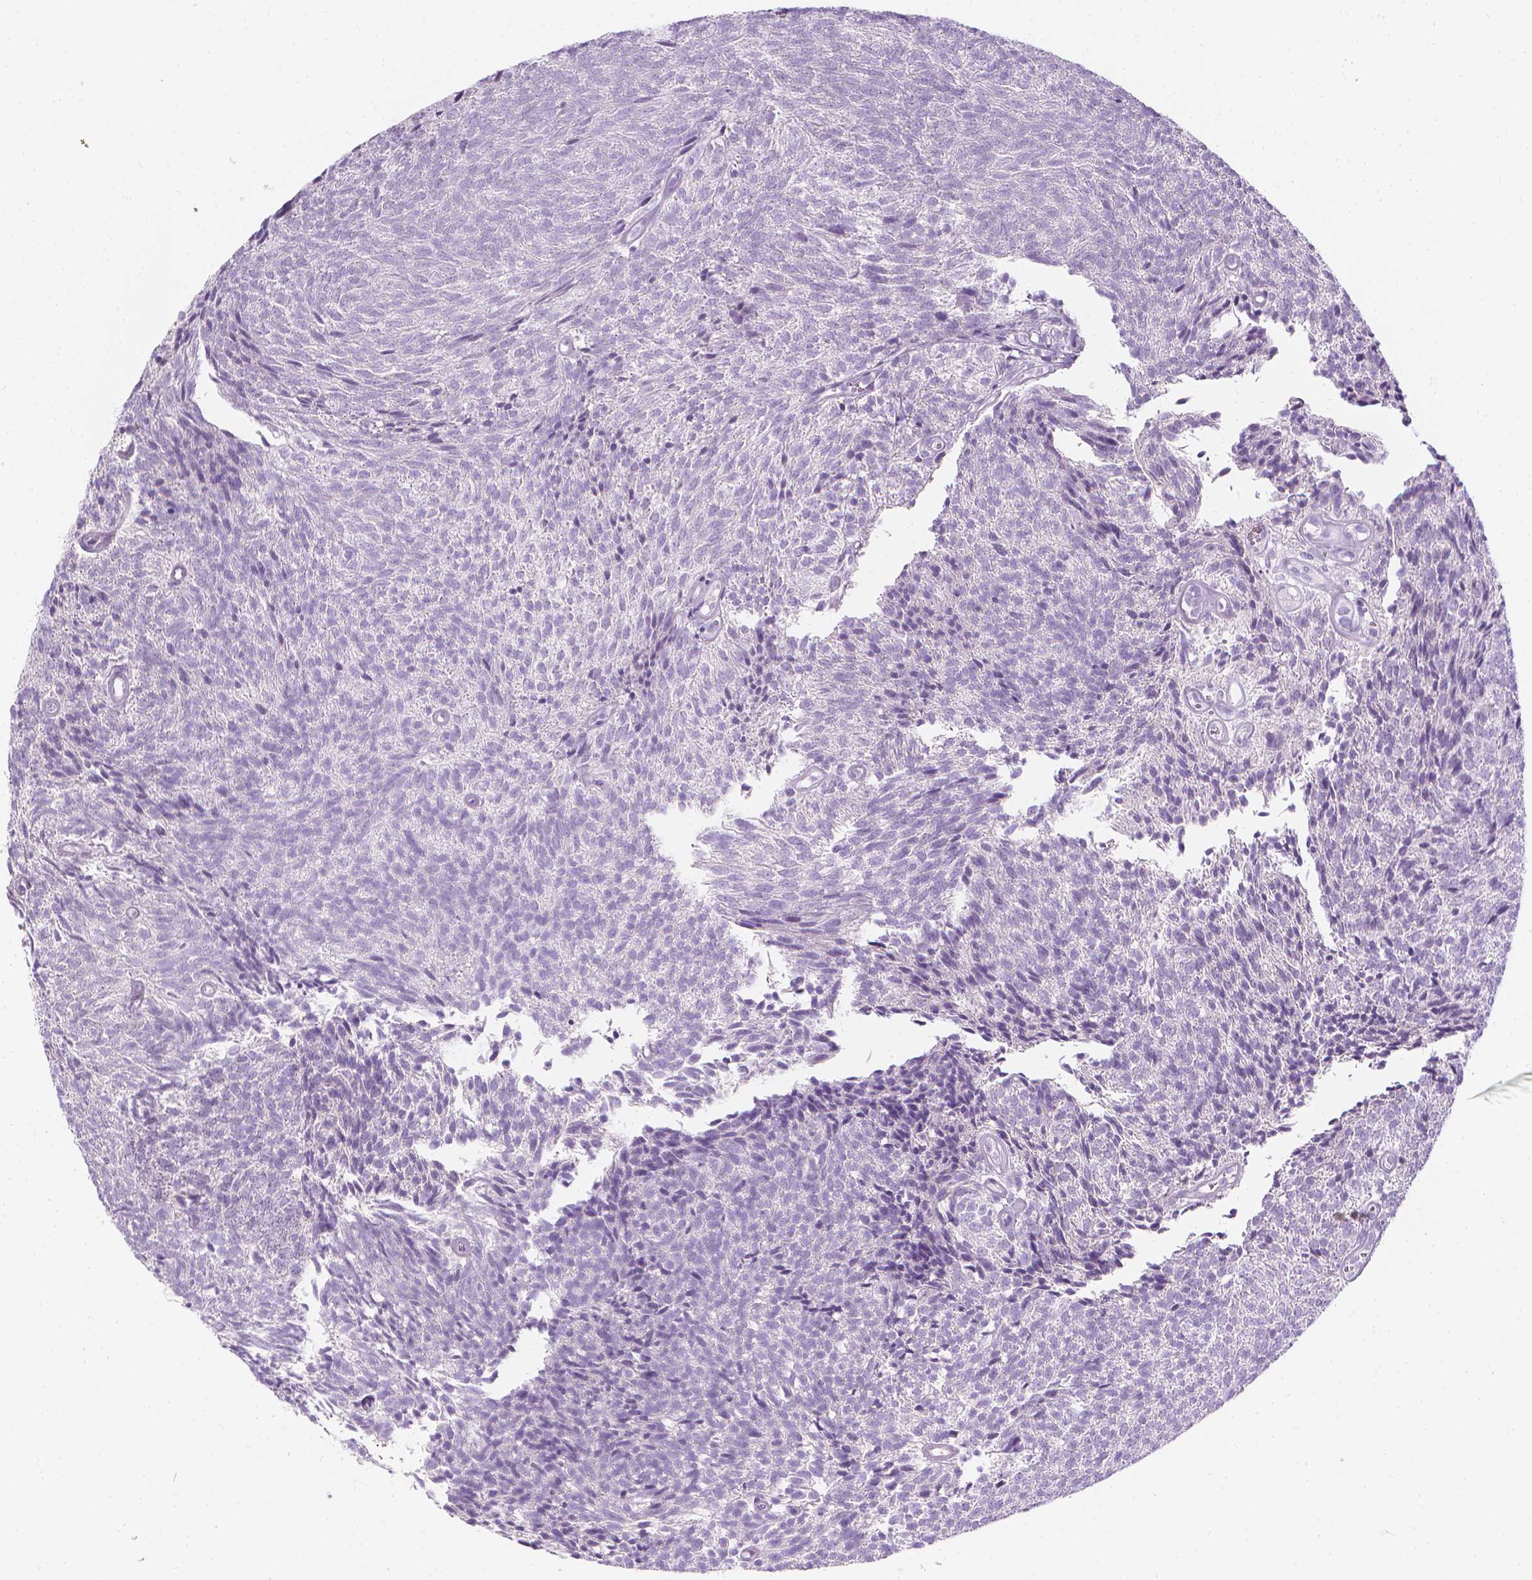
{"staining": {"intensity": "negative", "quantity": "none", "location": "none"}, "tissue": "urothelial cancer", "cell_type": "Tumor cells", "image_type": "cancer", "snomed": [{"axis": "morphology", "description": "Urothelial carcinoma, Low grade"}, {"axis": "topography", "description": "Urinary bladder"}], "caption": "Human urothelial carcinoma (low-grade) stained for a protein using immunohistochemistry (IHC) displays no expression in tumor cells.", "gene": "DCAF8L1", "patient": {"sex": "male", "age": 77}}